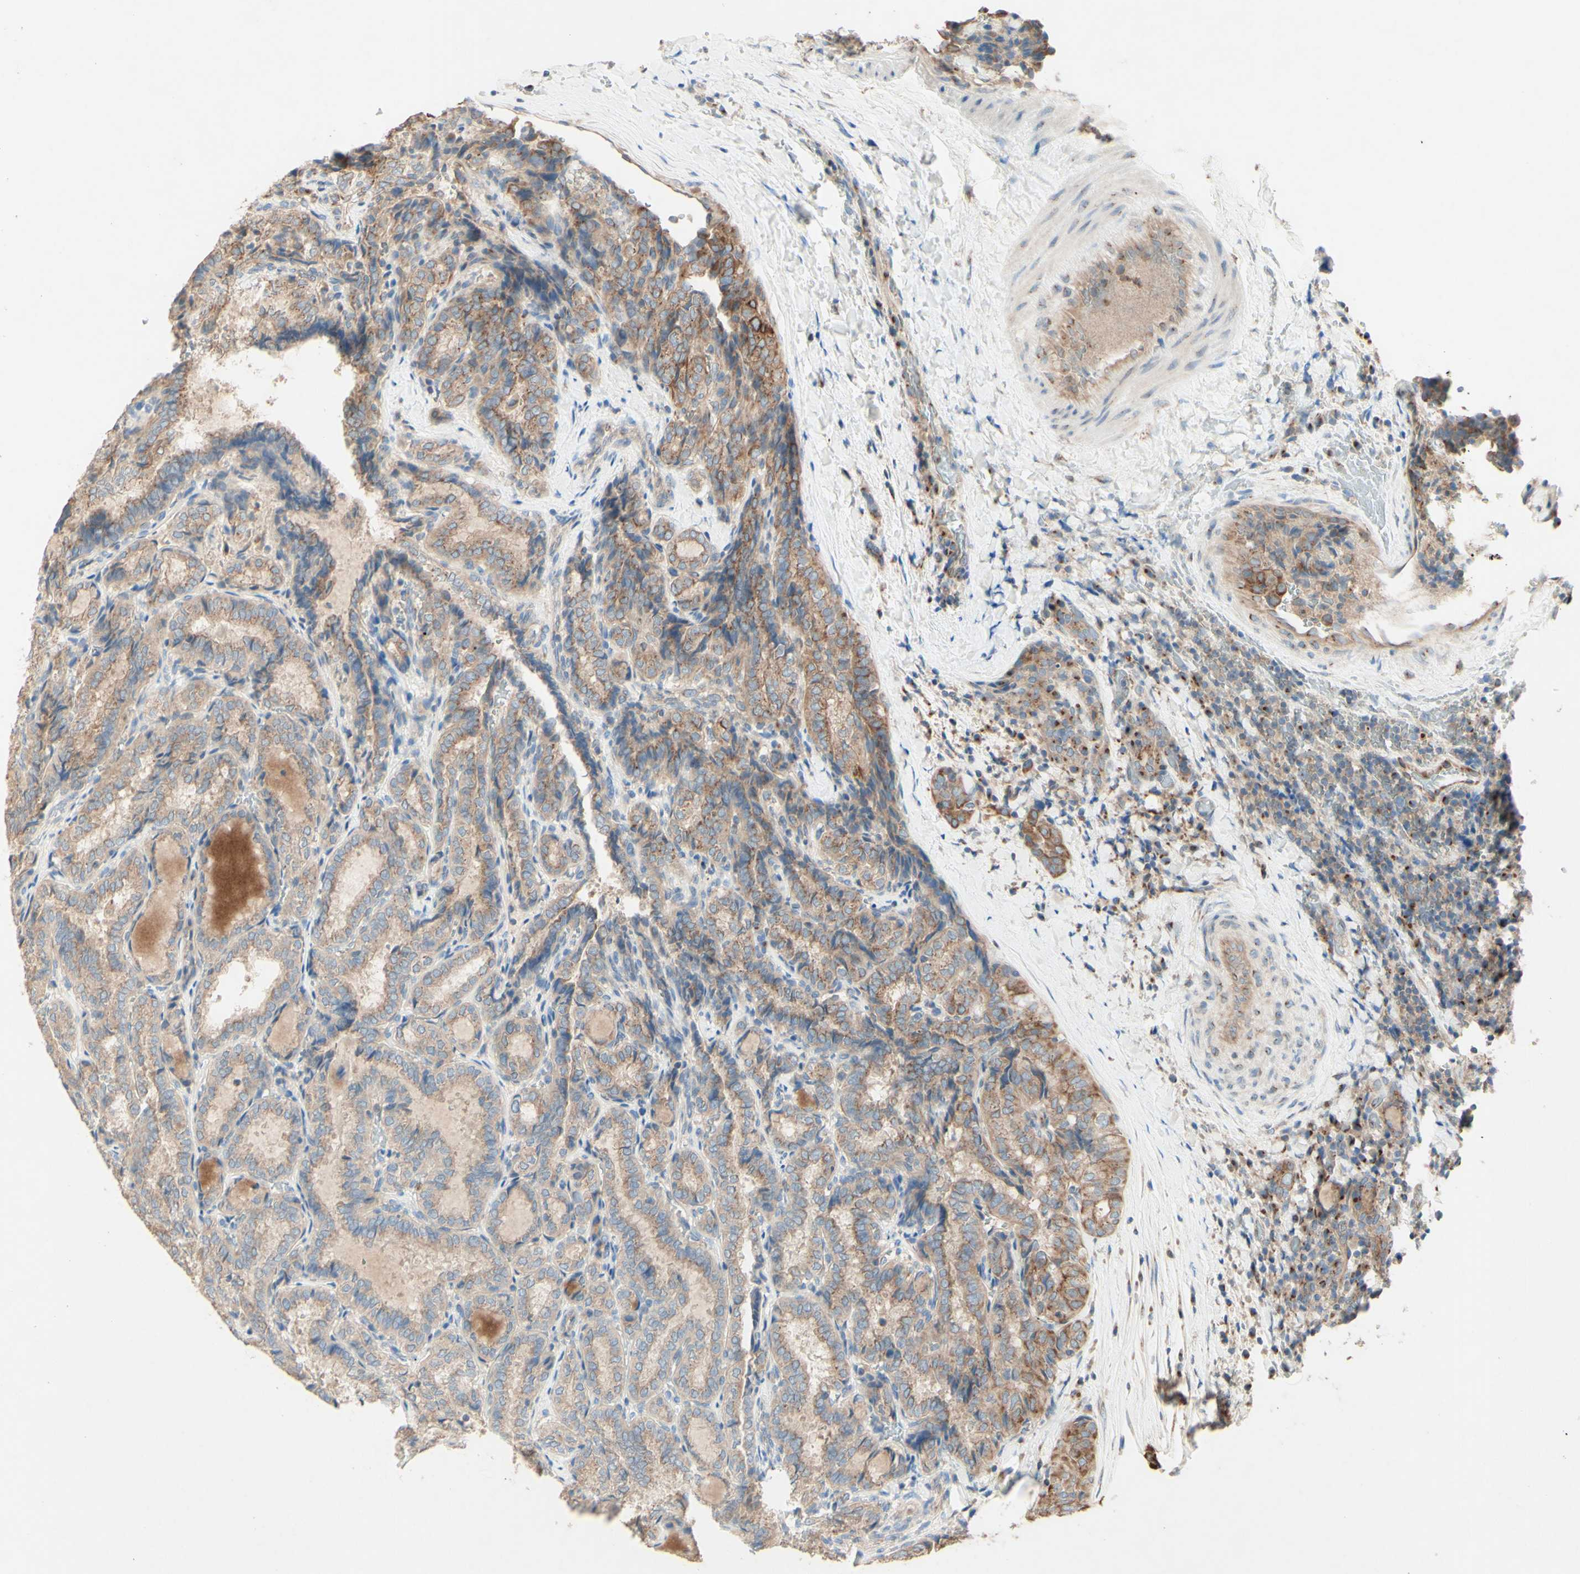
{"staining": {"intensity": "weak", "quantity": ">75%", "location": "cytoplasmic/membranous"}, "tissue": "thyroid cancer", "cell_type": "Tumor cells", "image_type": "cancer", "snomed": [{"axis": "morphology", "description": "Normal tissue, NOS"}, {"axis": "morphology", "description": "Papillary adenocarcinoma, NOS"}, {"axis": "topography", "description": "Thyroid gland"}], "caption": "A brown stain labels weak cytoplasmic/membranous staining of a protein in human thyroid cancer (papillary adenocarcinoma) tumor cells. (DAB = brown stain, brightfield microscopy at high magnification).", "gene": "MTM1", "patient": {"sex": "female", "age": 30}}